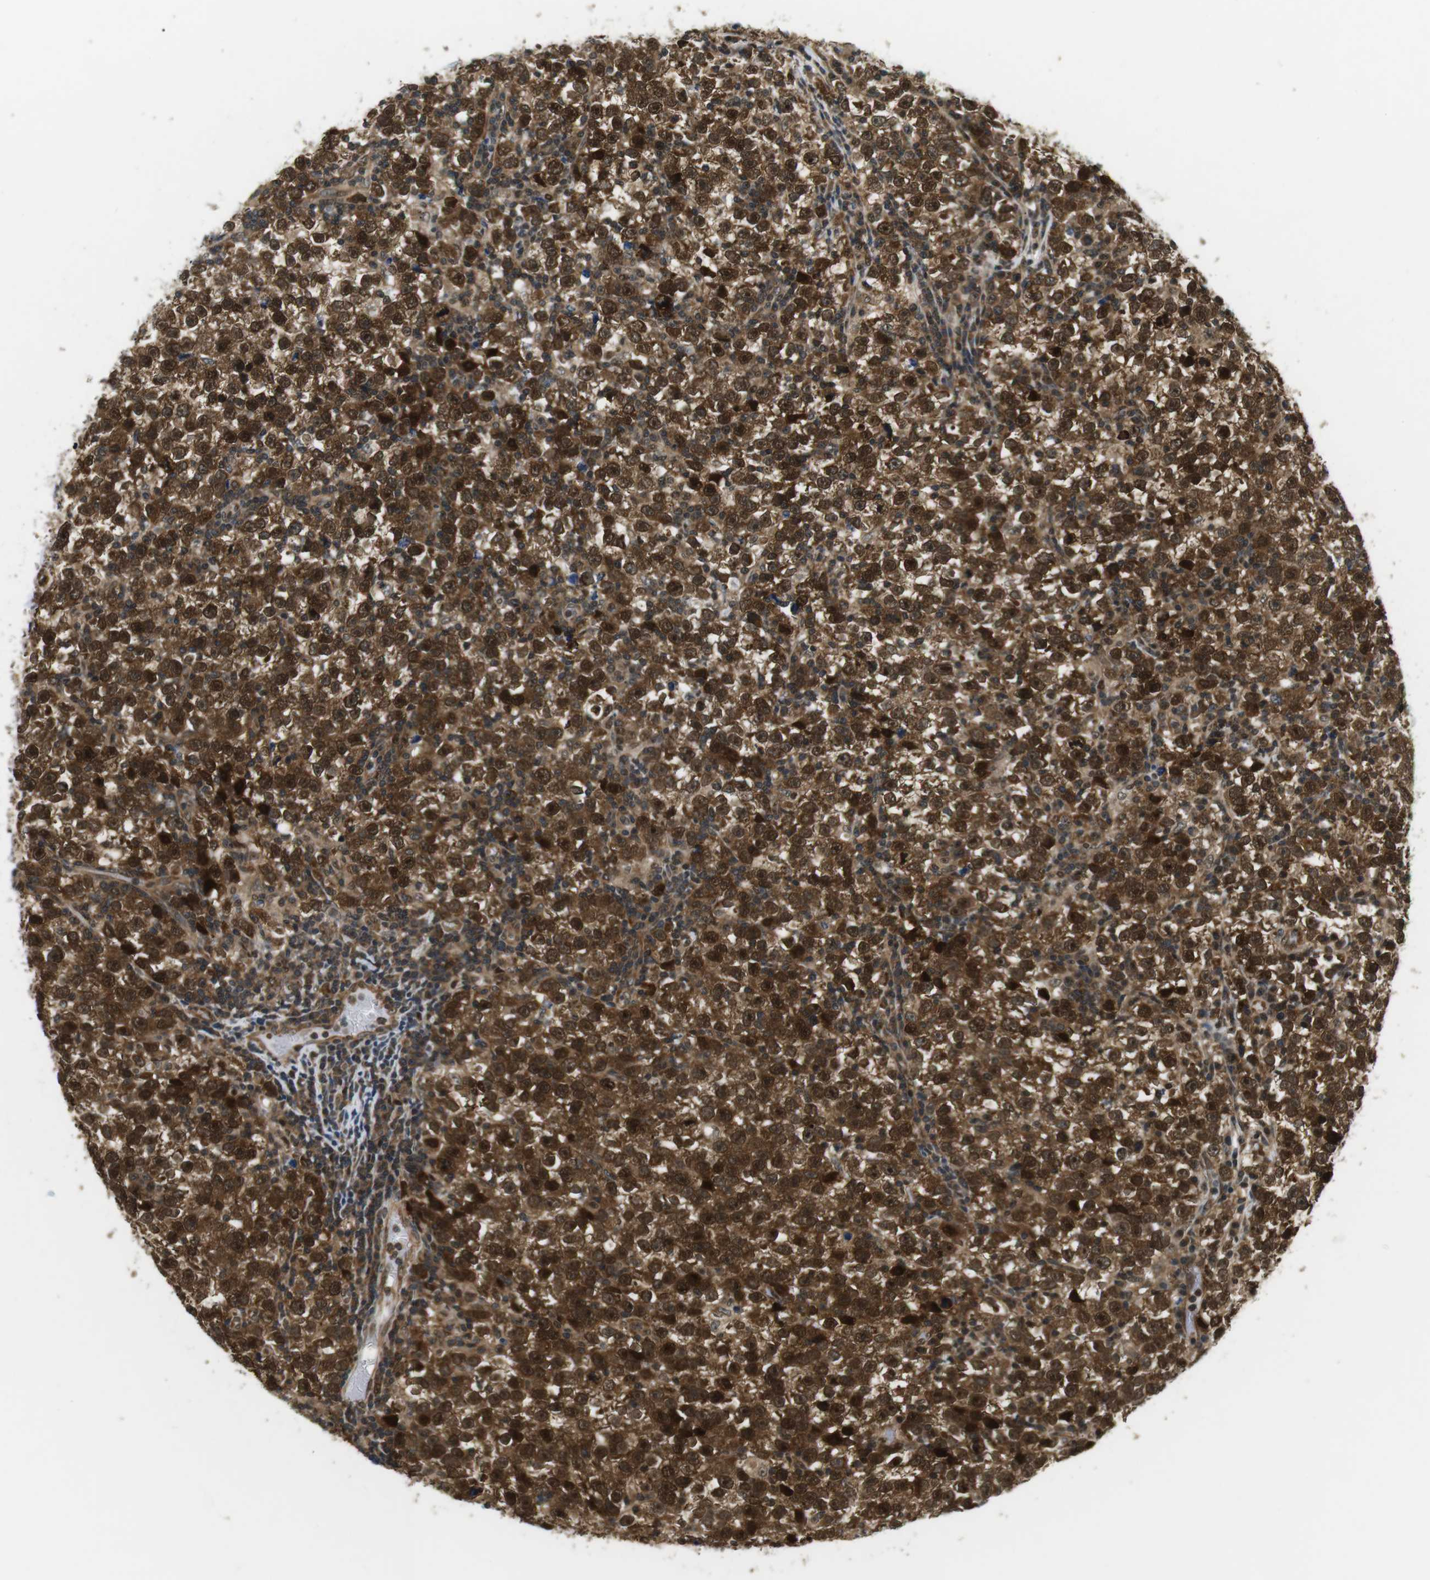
{"staining": {"intensity": "strong", "quantity": ">75%", "location": "cytoplasmic/membranous,nuclear"}, "tissue": "testis cancer", "cell_type": "Tumor cells", "image_type": "cancer", "snomed": [{"axis": "morphology", "description": "Seminoma, NOS"}, {"axis": "topography", "description": "Testis"}], "caption": "Testis cancer stained for a protein exhibits strong cytoplasmic/membranous and nuclear positivity in tumor cells.", "gene": "CSNK2B", "patient": {"sex": "male", "age": 43}}